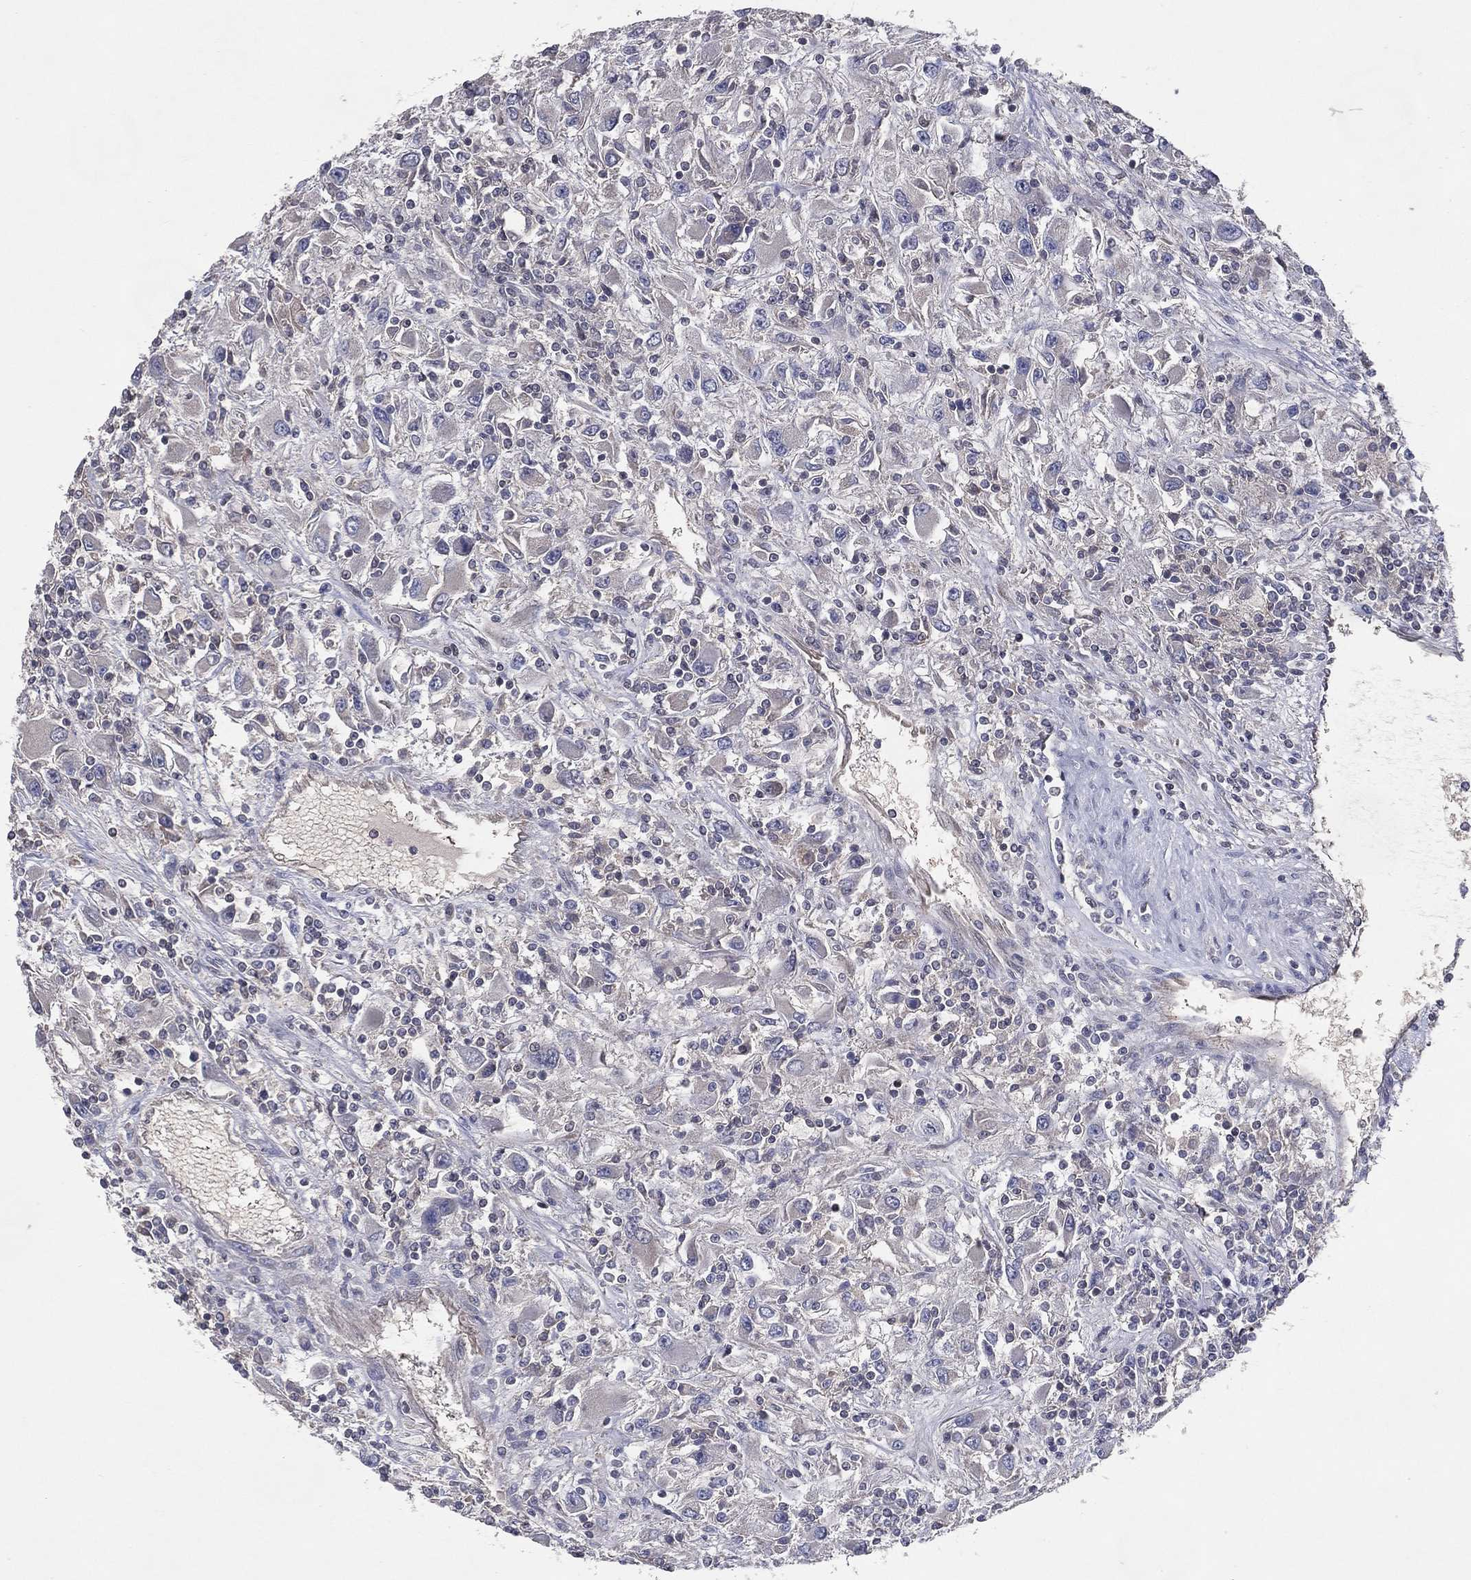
{"staining": {"intensity": "negative", "quantity": "none", "location": "none"}, "tissue": "renal cancer", "cell_type": "Tumor cells", "image_type": "cancer", "snomed": [{"axis": "morphology", "description": "Adenocarcinoma, NOS"}, {"axis": "topography", "description": "Kidney"}], "caption": "High power microscopy micrograph of an IHC histopathology image of adenocarcinoma (renal), revealing no significant expression in tumor cells.", "gene": "DNAH7", "patient": {"sex": "female", "age": 67}}